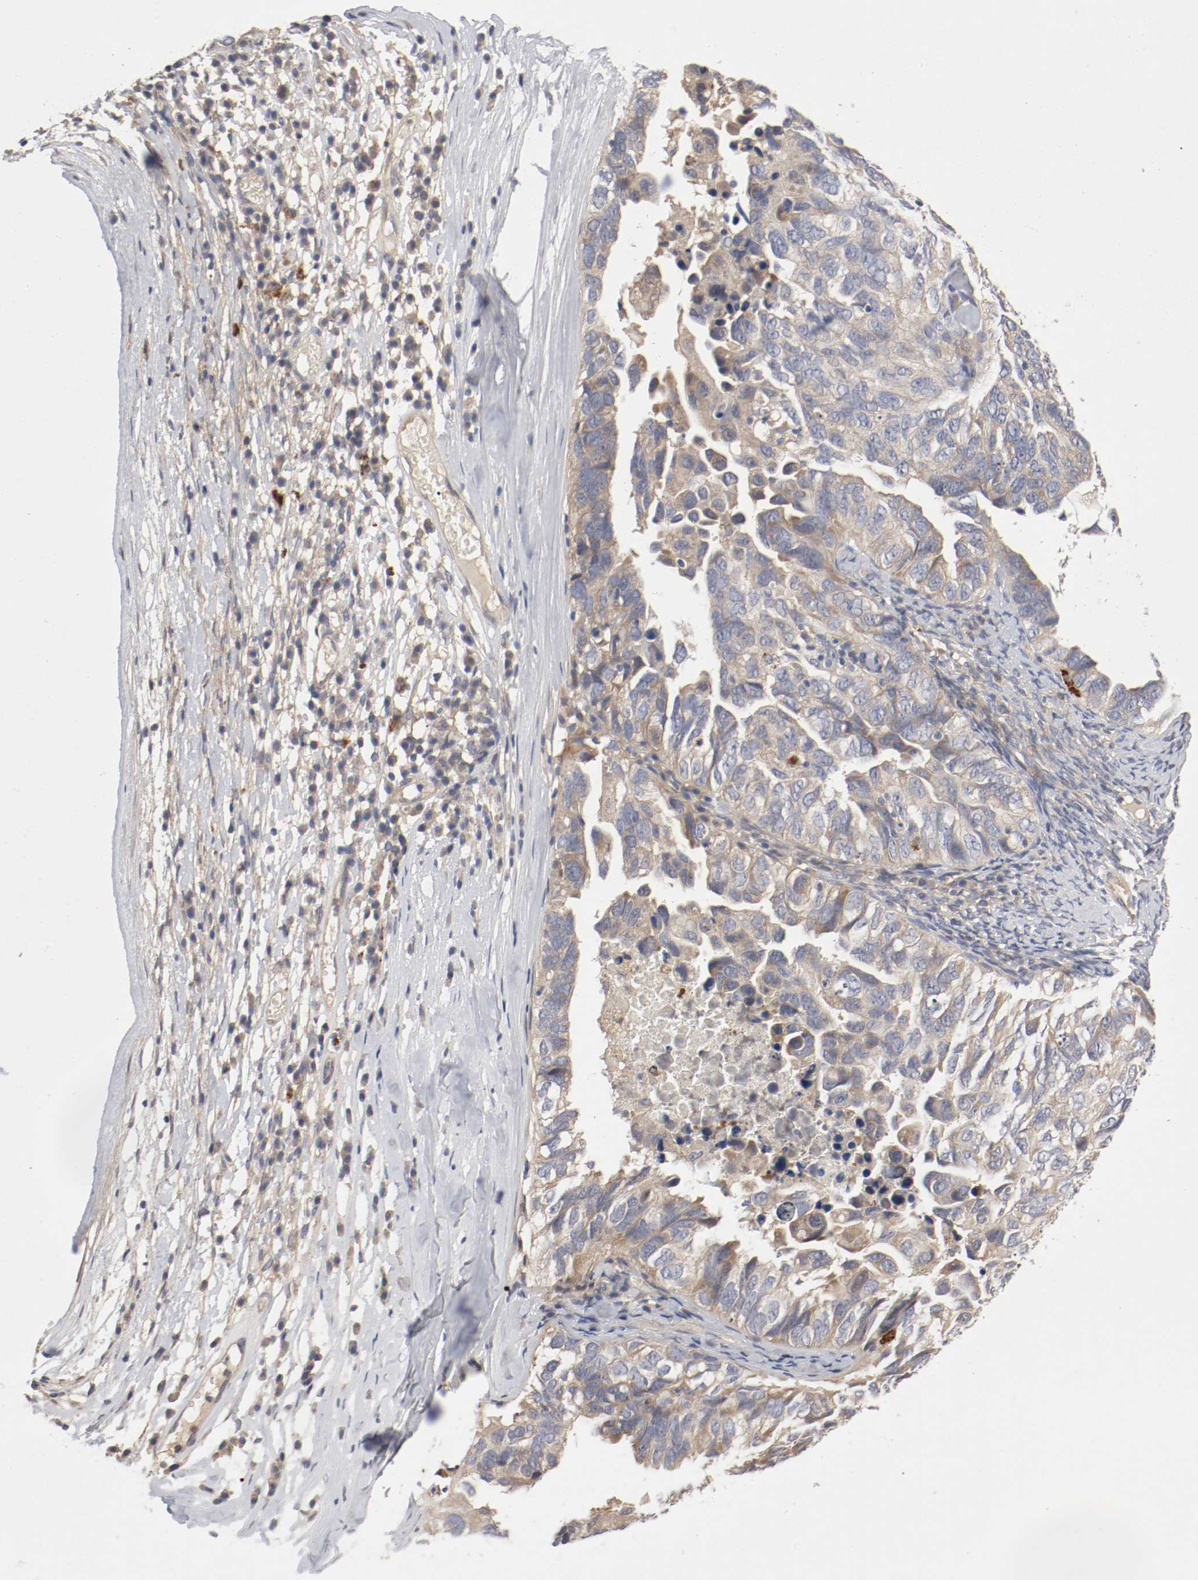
{"staining": {"intensity": "weak", "quantity": ">75%", "location": "cytoplasmic/membranous"}, "tissue": "ovarian cancer", "cell_type": "Tumor cells", "image_type": "cancer", "snomed": [{"axis": "morphology", "description": "Cystadenocarcinoma, serous, NOS"}, {"axis": "topography", "description": "Ovary"}], "caption": "Immunohistochemical staining of human ovarian cancer (serous cystadenocarcinoma) reveals weak cytoplasmic/membranous protein staining in about >75% of tumor cells.", "gene": "REN", "patient": {"sex": "female", "age": 82}}